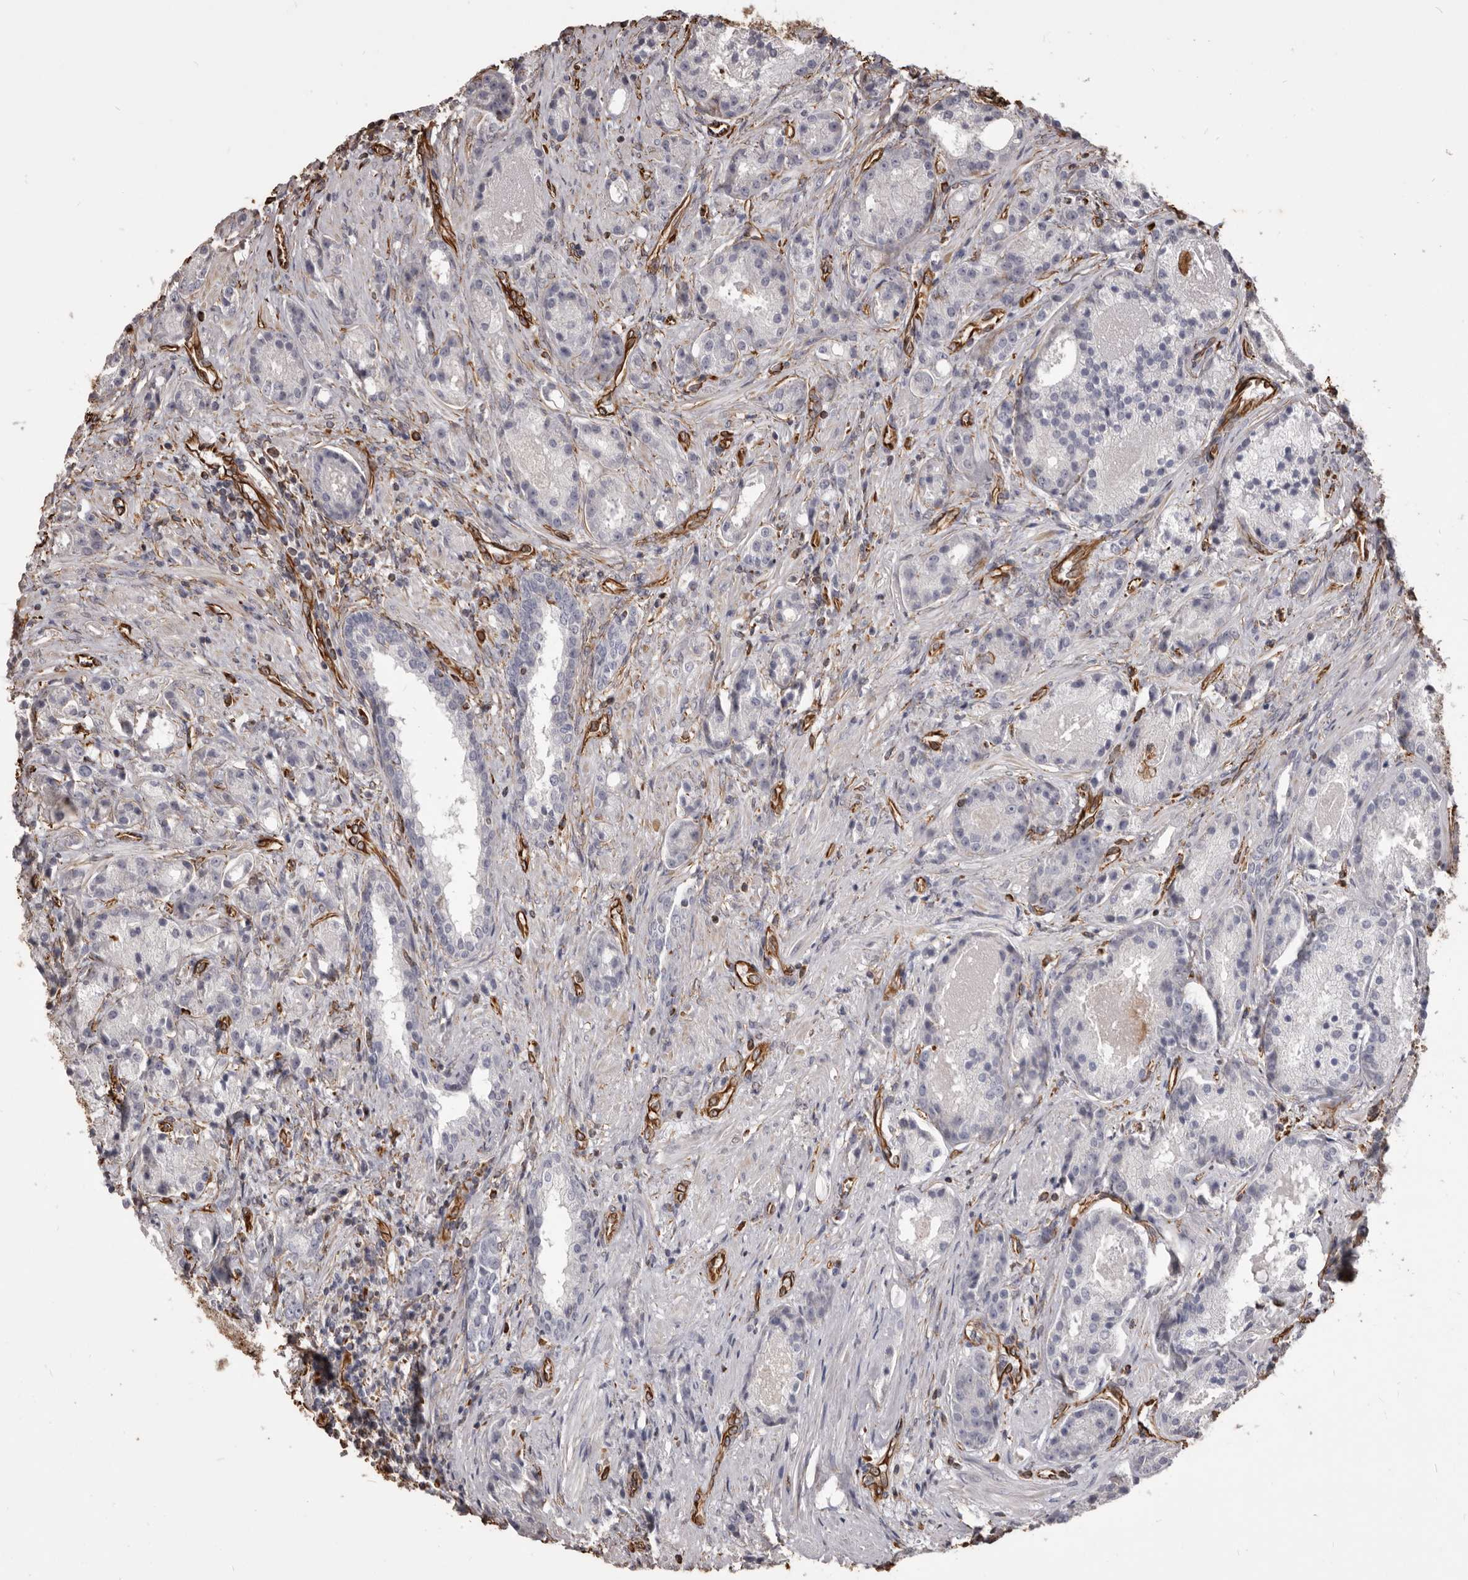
{"staining": {"intensity": "negative", "quantity": "none", "location": "none"}, "tissue": "prostate cancer", "cell_type": "Tumor cells", "image_type": "cancer", "snomed": [{"axis": "morphology", "description": "Adenocarcinoma, High grade"}, {"axis": "topography", "description": "Prostate"}], "caption": "DAB (3,3'-diaminobenzidine) immunohistochemical staining of prostate adenocarcinoma (high-grade) demonstrates no significant positivity in tumor cells.", "gene": "MTURN", "patient": {"sex": "male", "age": 60}}